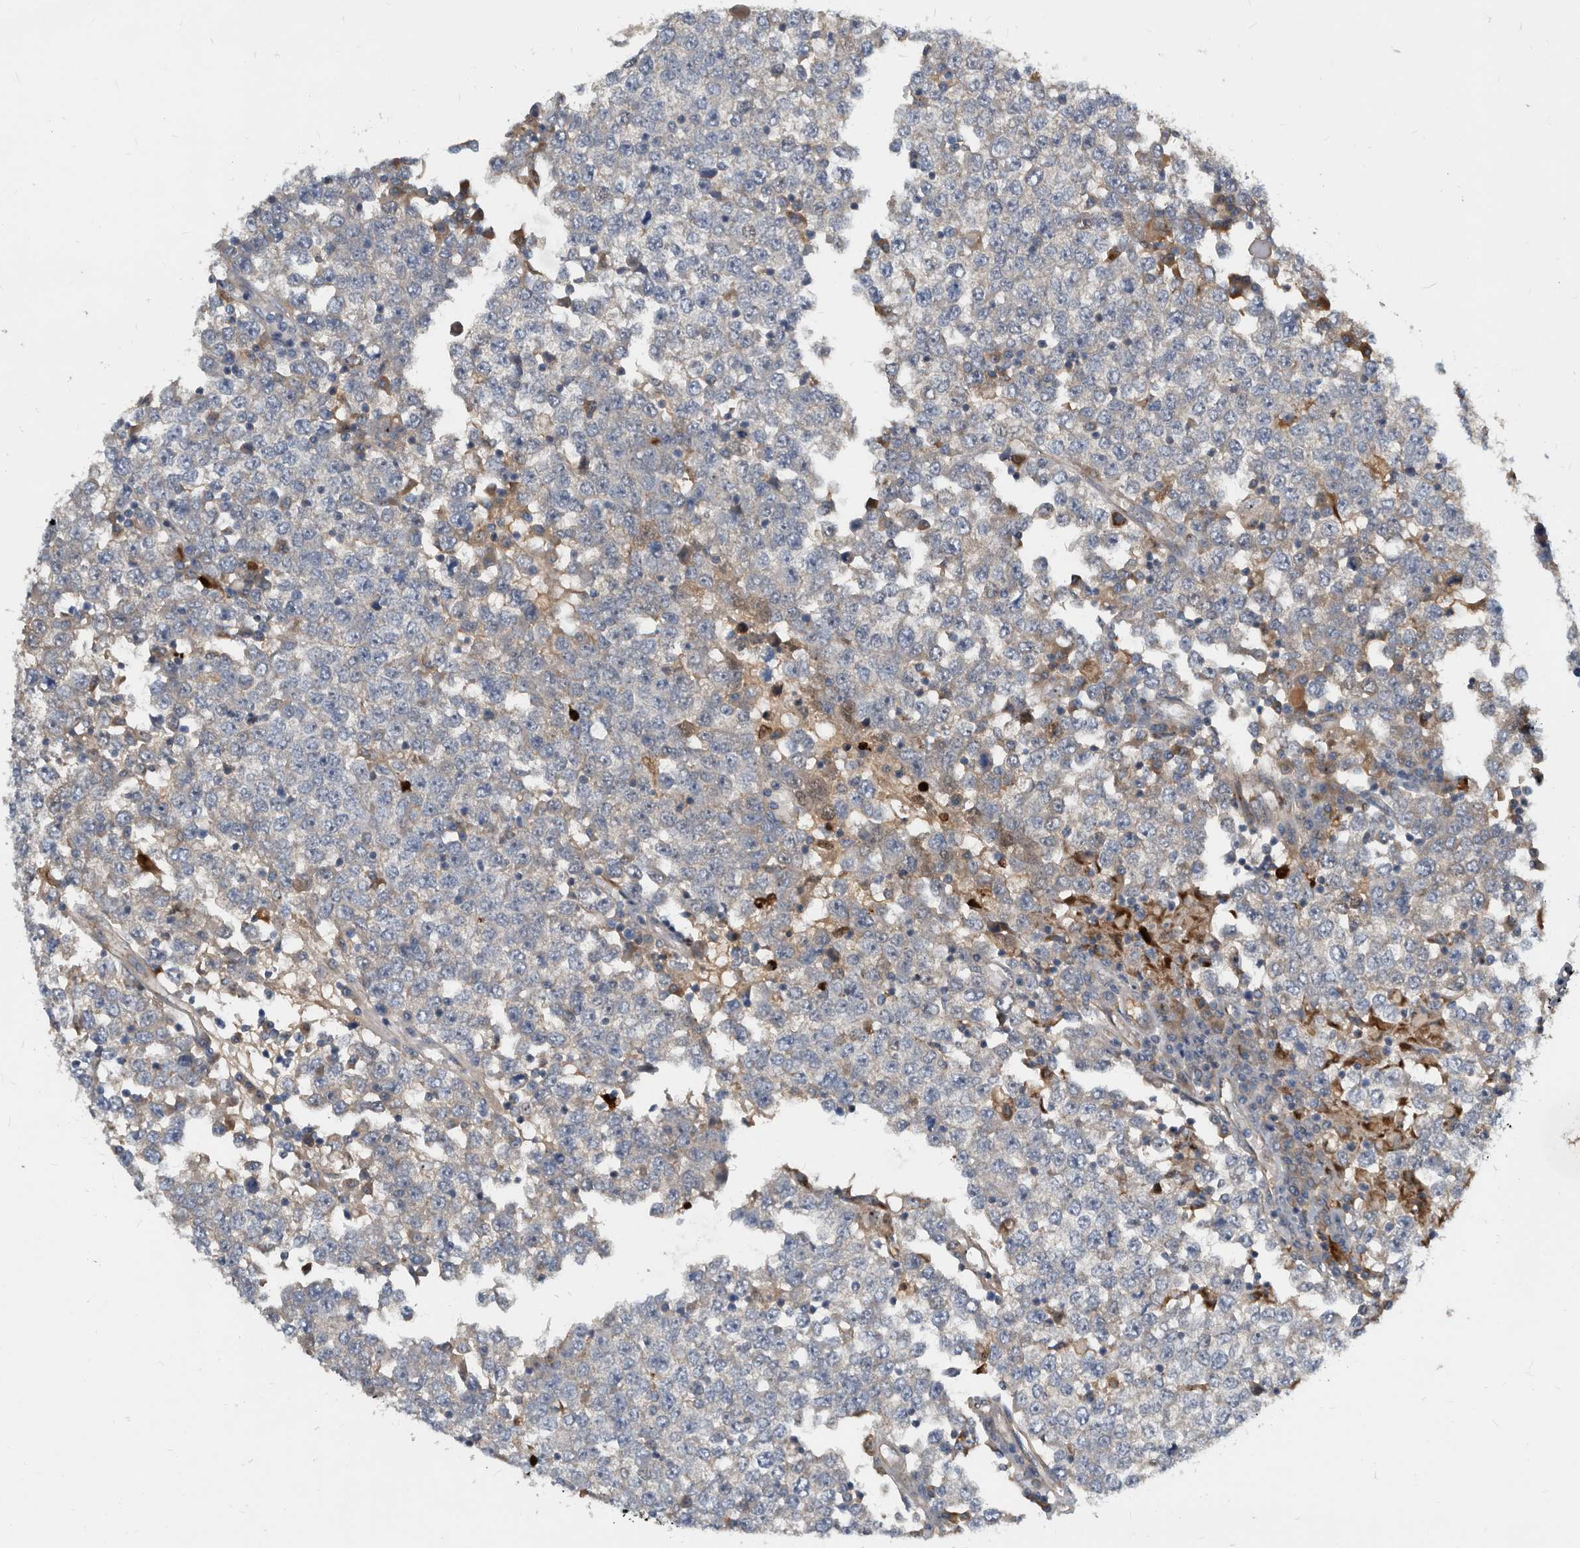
{"staining": {"intensity": "negative", "quantity": "none", "location": "none"}, "tissue": "testis cancer", "cell_type": "Tumor cells", "image_type": "cancer", "snomed": [{"axis": "morphology", "description": "Seminoma, NOS"}, {"axis": "topography", "description": "Testis"}], "caption": "Testis cancer was stained to show a protein in brown. There is no significant expression in tumor cells. (DAB (3,3'-diaminobenzidine) immunohistochemistry, high magnification).", "gene": "PI15", "patient": {"sex": "male", "age": 65}}